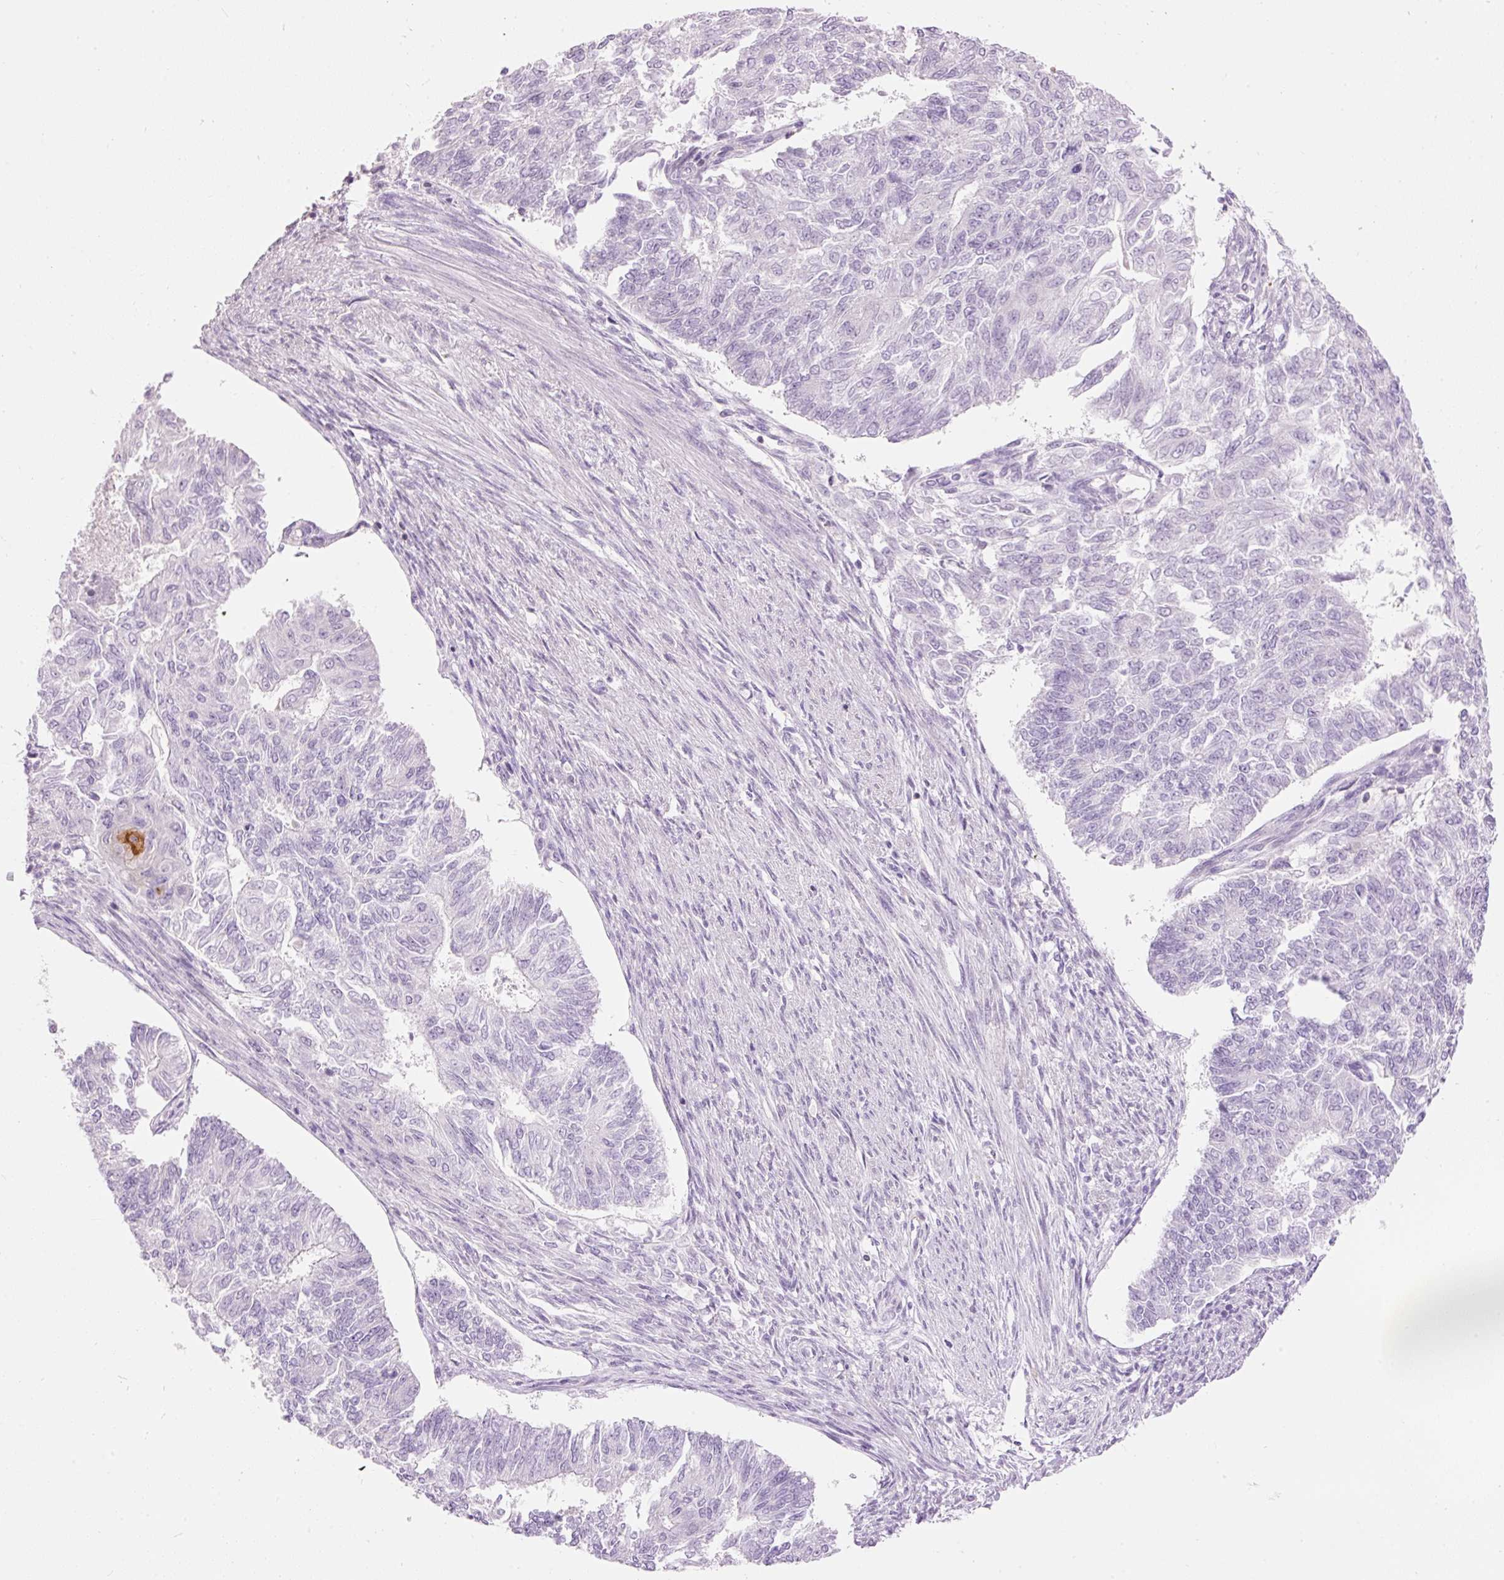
{"staining": {"intensity": "negative", "quantity": "none", "location": "none"}, "tissue": "endometrial cancer", "cell_type": "Tumor cells", "image_type": "cancer", "snomed": [{"axis": "morphology", "description": "Adenocarcinoma, NOS"}, {"axis": "topography", "description": "Endometrium"}], "caption": "Immunohistochemistry (IHC) of human endometrial cancer exhibits no expression in tumor cells.", "gene": "DOK6", "patient": {"sex": "female", "age": 32}}